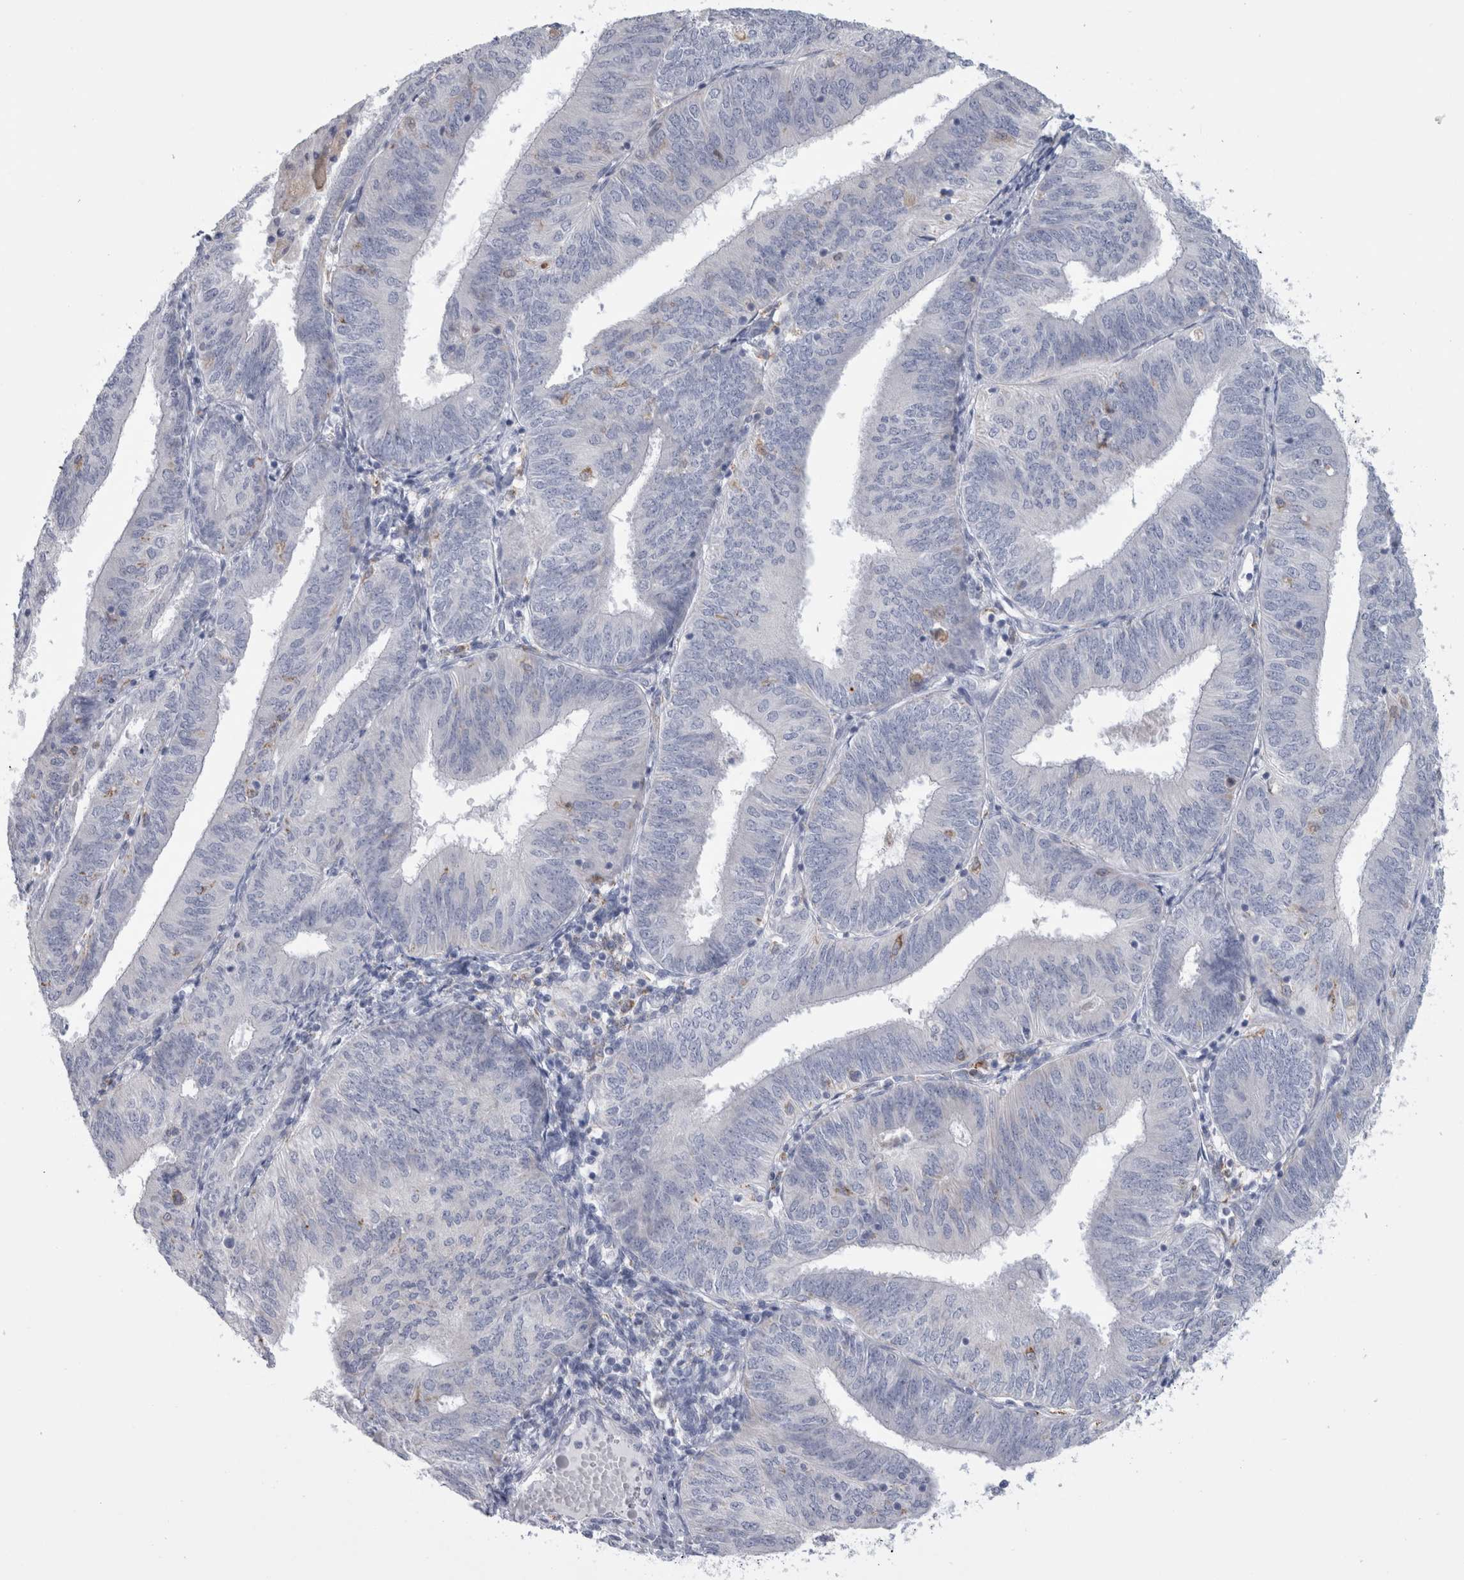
{"staining": {"intensity": "negative", "quantity": "none", "location": "none"}, "tissue": "endometrial cancer", "cell_type": "Tumor cells", "image_type": "cancer", "snomed": [{"axis": "morphology", "description": "Adenocarcinoma, NOS"}, {"axis": "topography", "description": "Endometrium"}], "caption": "This photomicrograph is of endometrial cancer (adenocarcinoma) stained with IHC to label a protein in brown with the nuclei are counter-stained blue. There is no staining in tumor cells.", "gene": "GATM", "patient": {"sex": "female", "age": 58}}